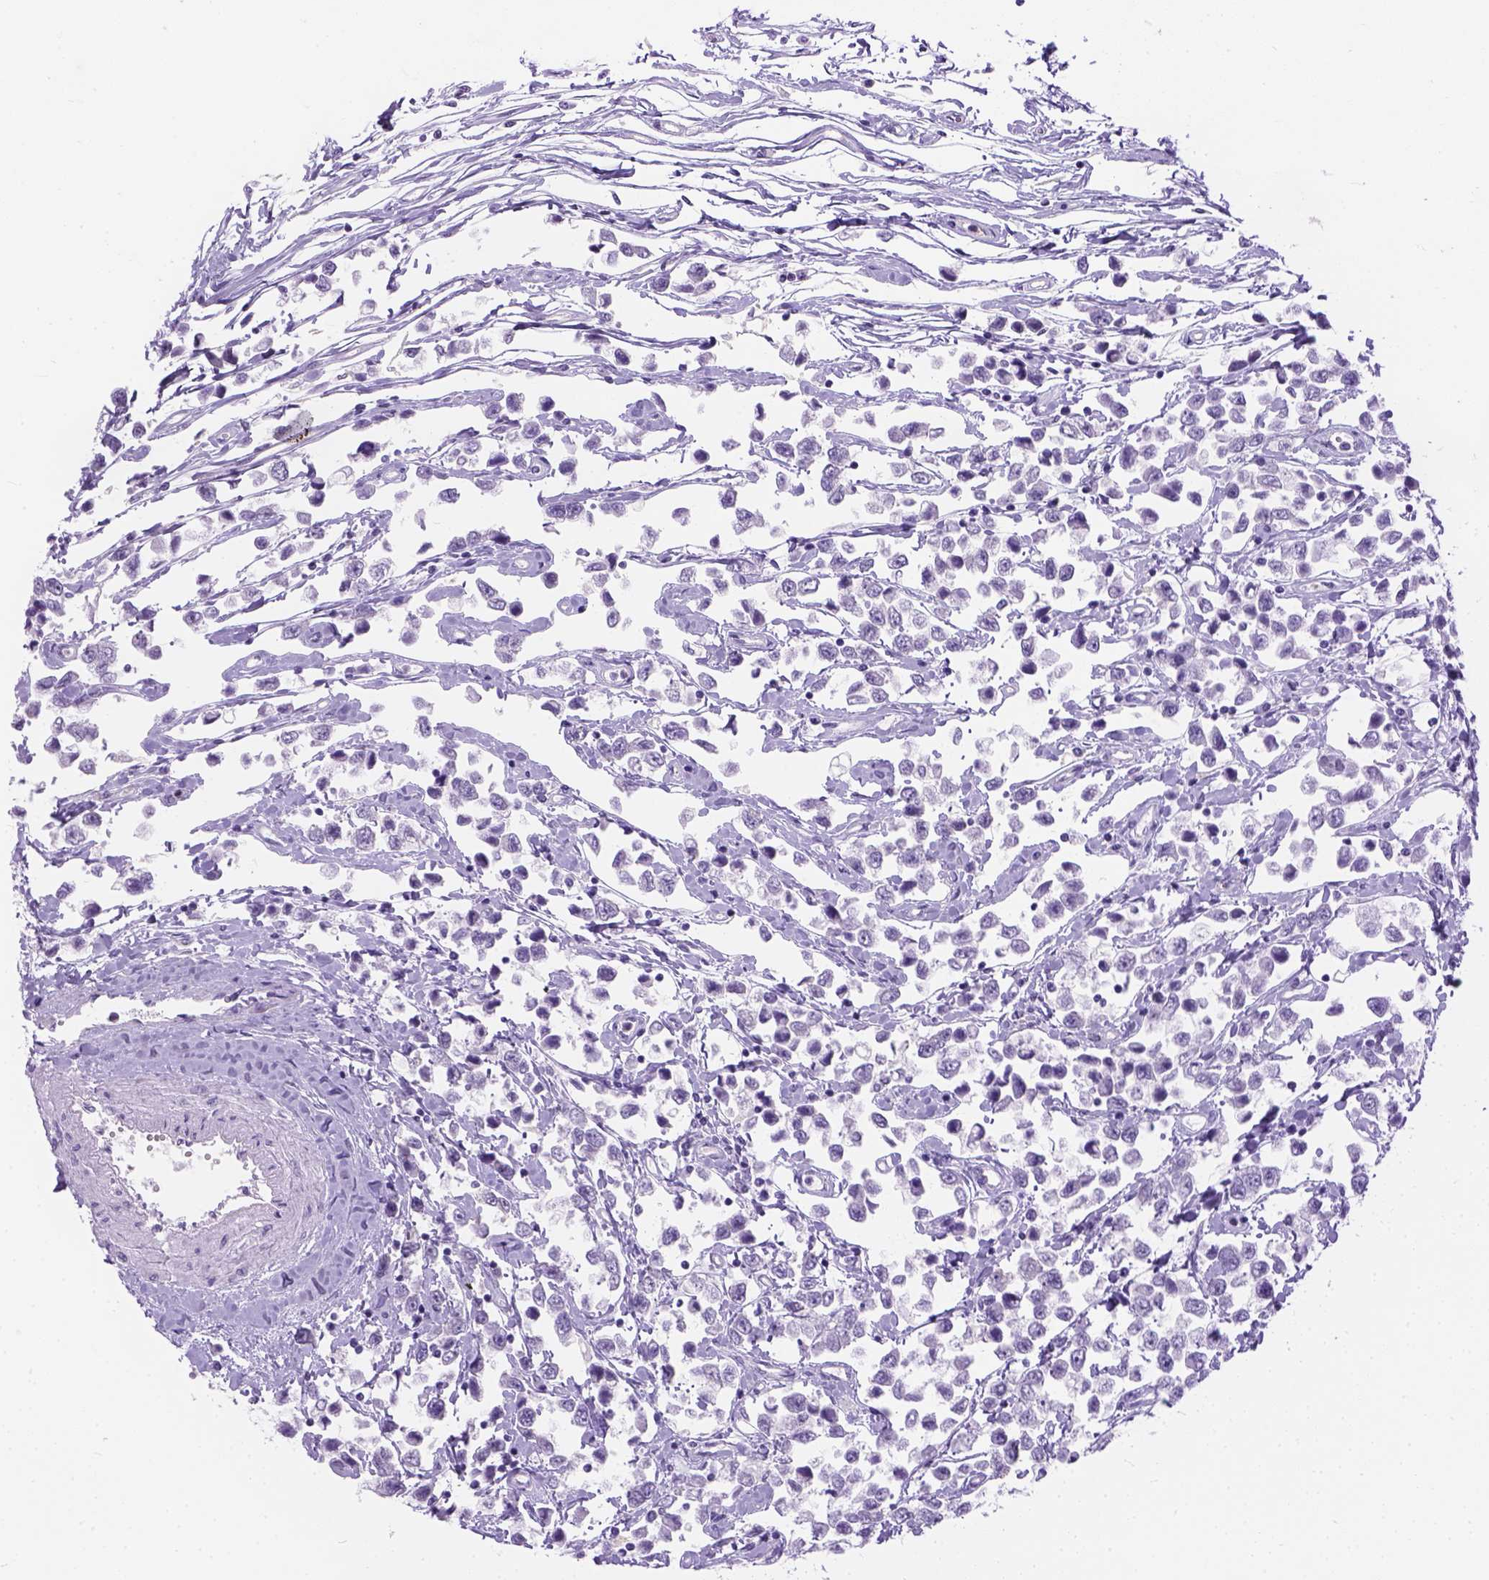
{"staining": {"intensity": "negative", "quantity": "none", "location": "none"}, "tissue": "testis cancer", "cell_type": "Tumor cells", "image_type": "cancer", "snomed": [{"axis": "morphology", "description": "Seminoma, NOS"}, {"axis": "topography", "description": "Testis"}], "caption": "The histopathology image reveals no significant staining in tumor cells of seminoma (testis).", "gene": "TMEM38A", "patient": {"sex": "male", "age": 34}}